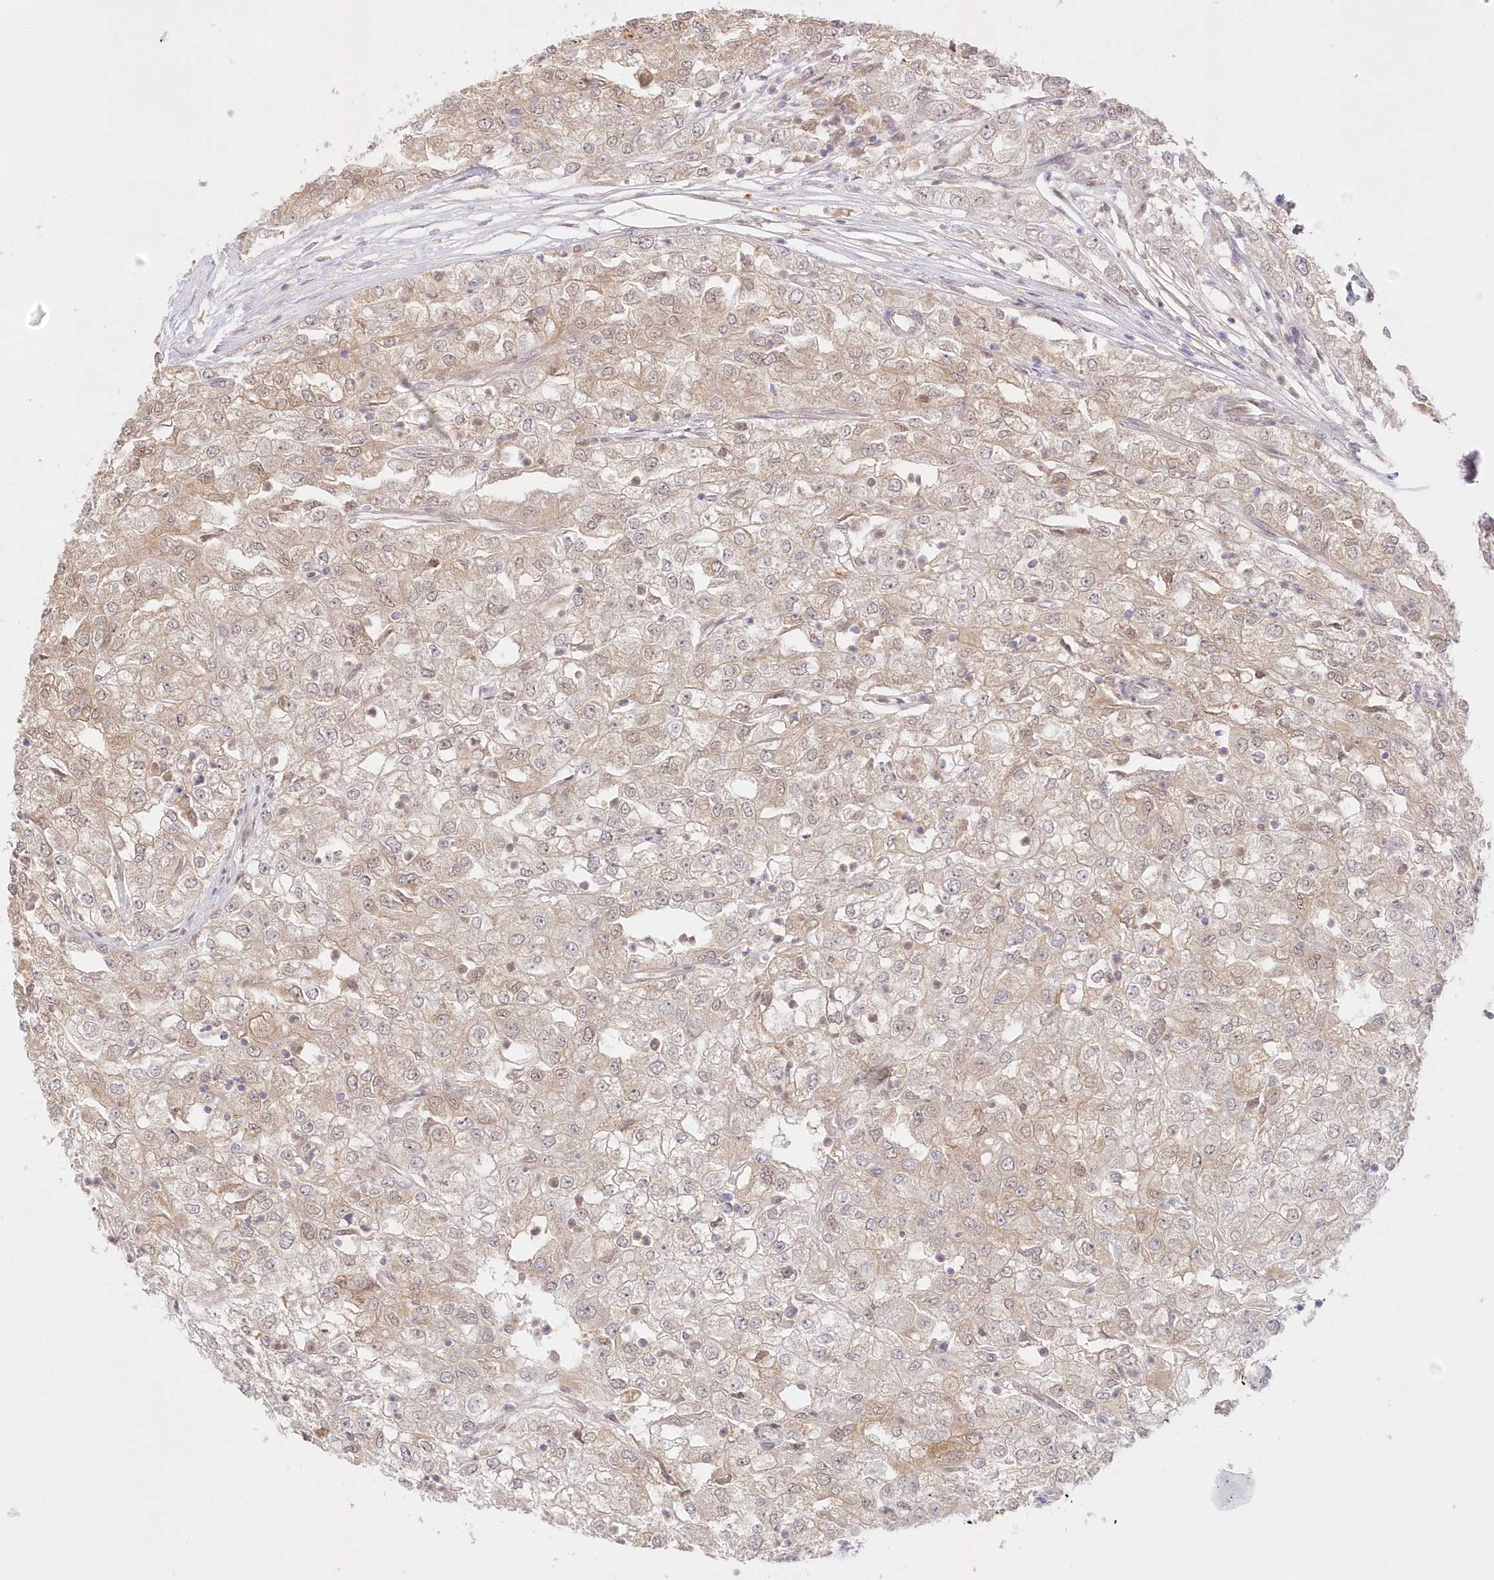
{"staining": {"intensity": "weak", "quantity": ">75%", "location": "cytoplasmic/membranous"}, "tissue": "renal cancer", "cell_type": "Tumor cells", "image_type": "cancer", "snomed": [{"axis": "morphology", "description": "Adenocarcinoma, NOS"}, {"axis": "topography", "description": "Kidney"}], "caption": "A high-resolution photomicrograph shows immunohistochemistry (IHC) staining of renal cancer, which demonstrates weak cytoplasmic/membranous staining in about >75% of tumor cells.", "gene": "RNPEP", "patient": {"sex": "female", "age": 54}}